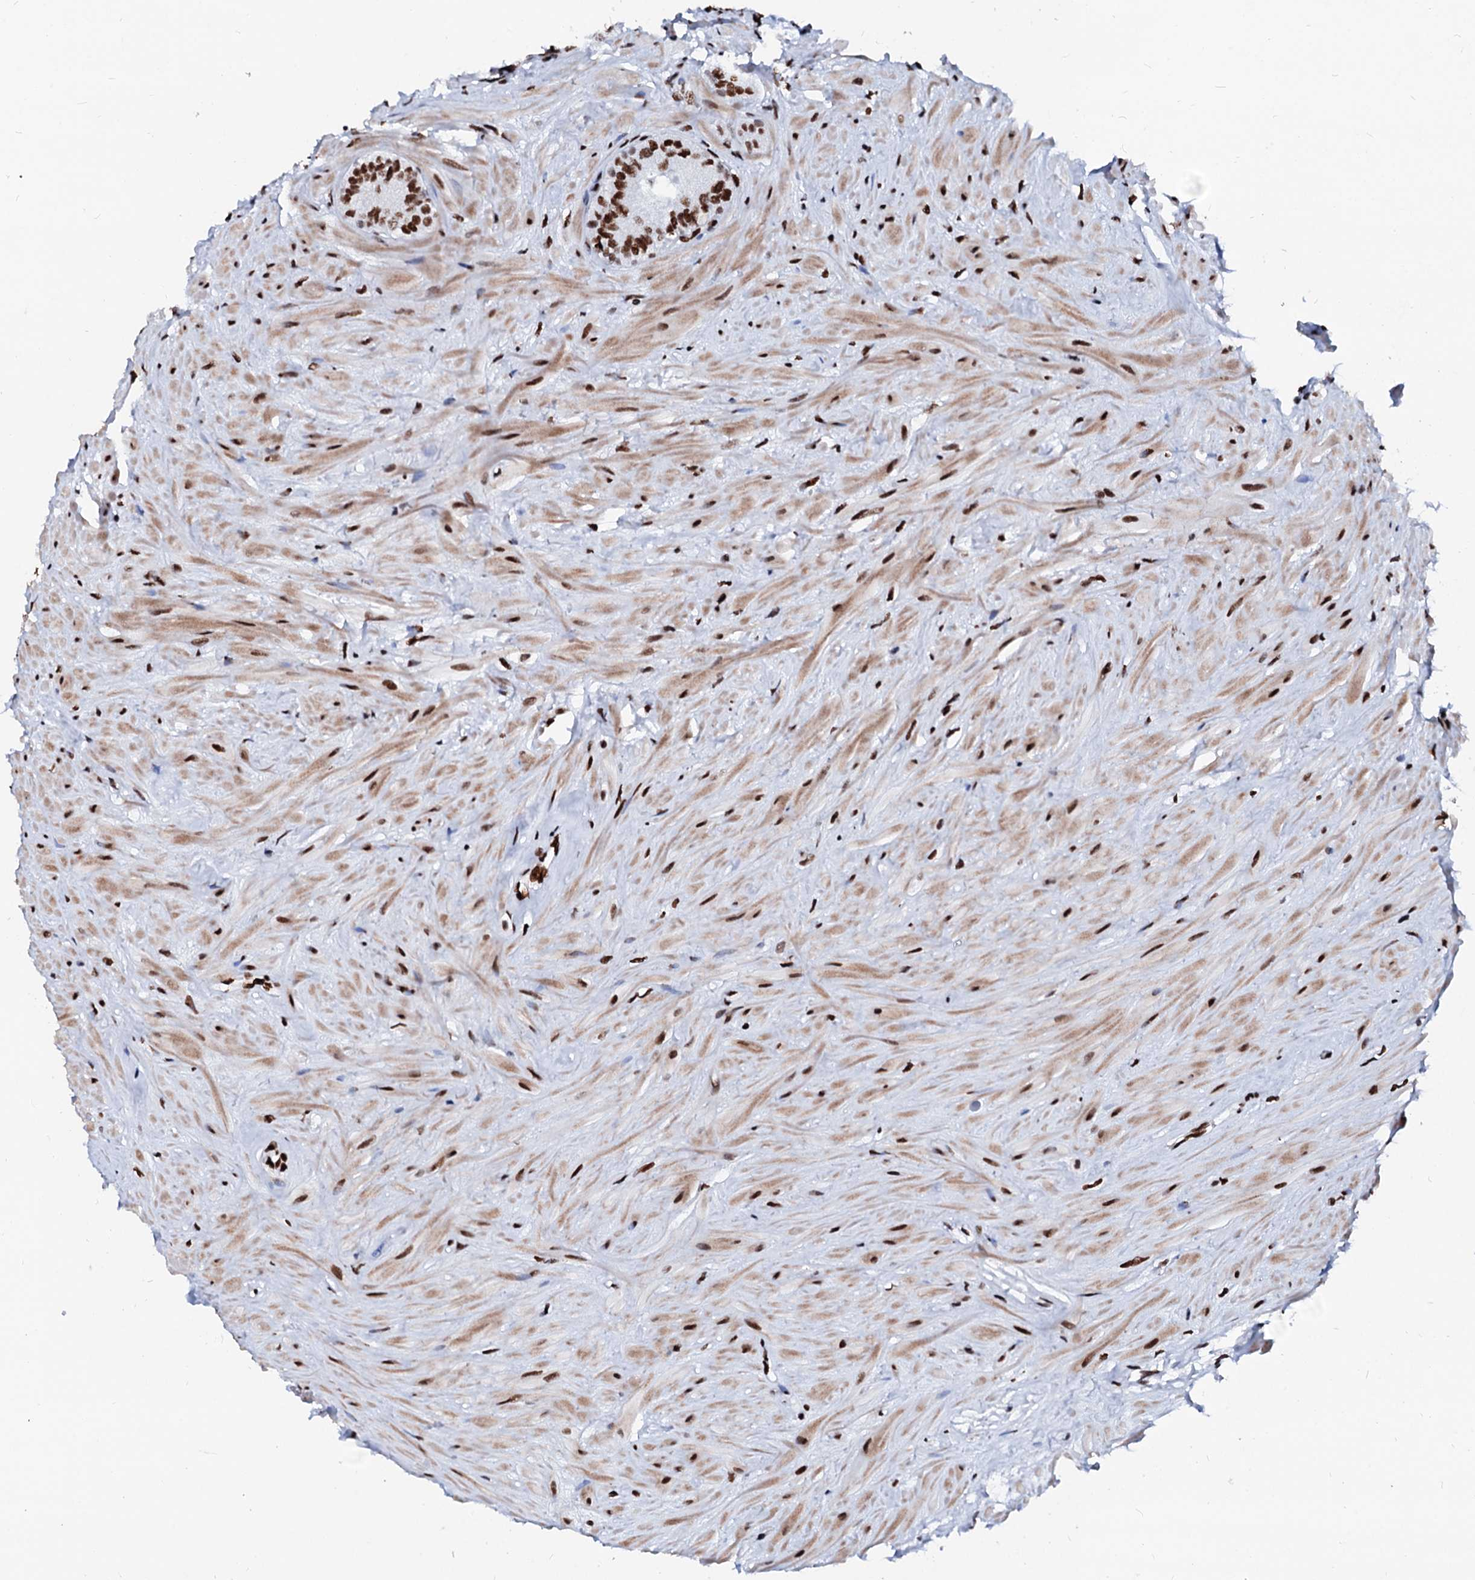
{"staining": {"intensity": "moderate", "quantity": ">75%", "location": "nuclear"}, "tissue": "seminal vesicle", "cell_type": "Glandular cells", "image_type": "normal", "snomed": [{"axis": "morphology", "description": "Normal tissue, NOS"}, {"axis": "topography", "description": "Seminal veicle"}], "caption": "Glandular cells reveal moderate nuclear staining in approximately >75% of cells in unremarkable seminal vesicle.", "gene": "RALY", "patient": {"sex": "male", "age": 80}}